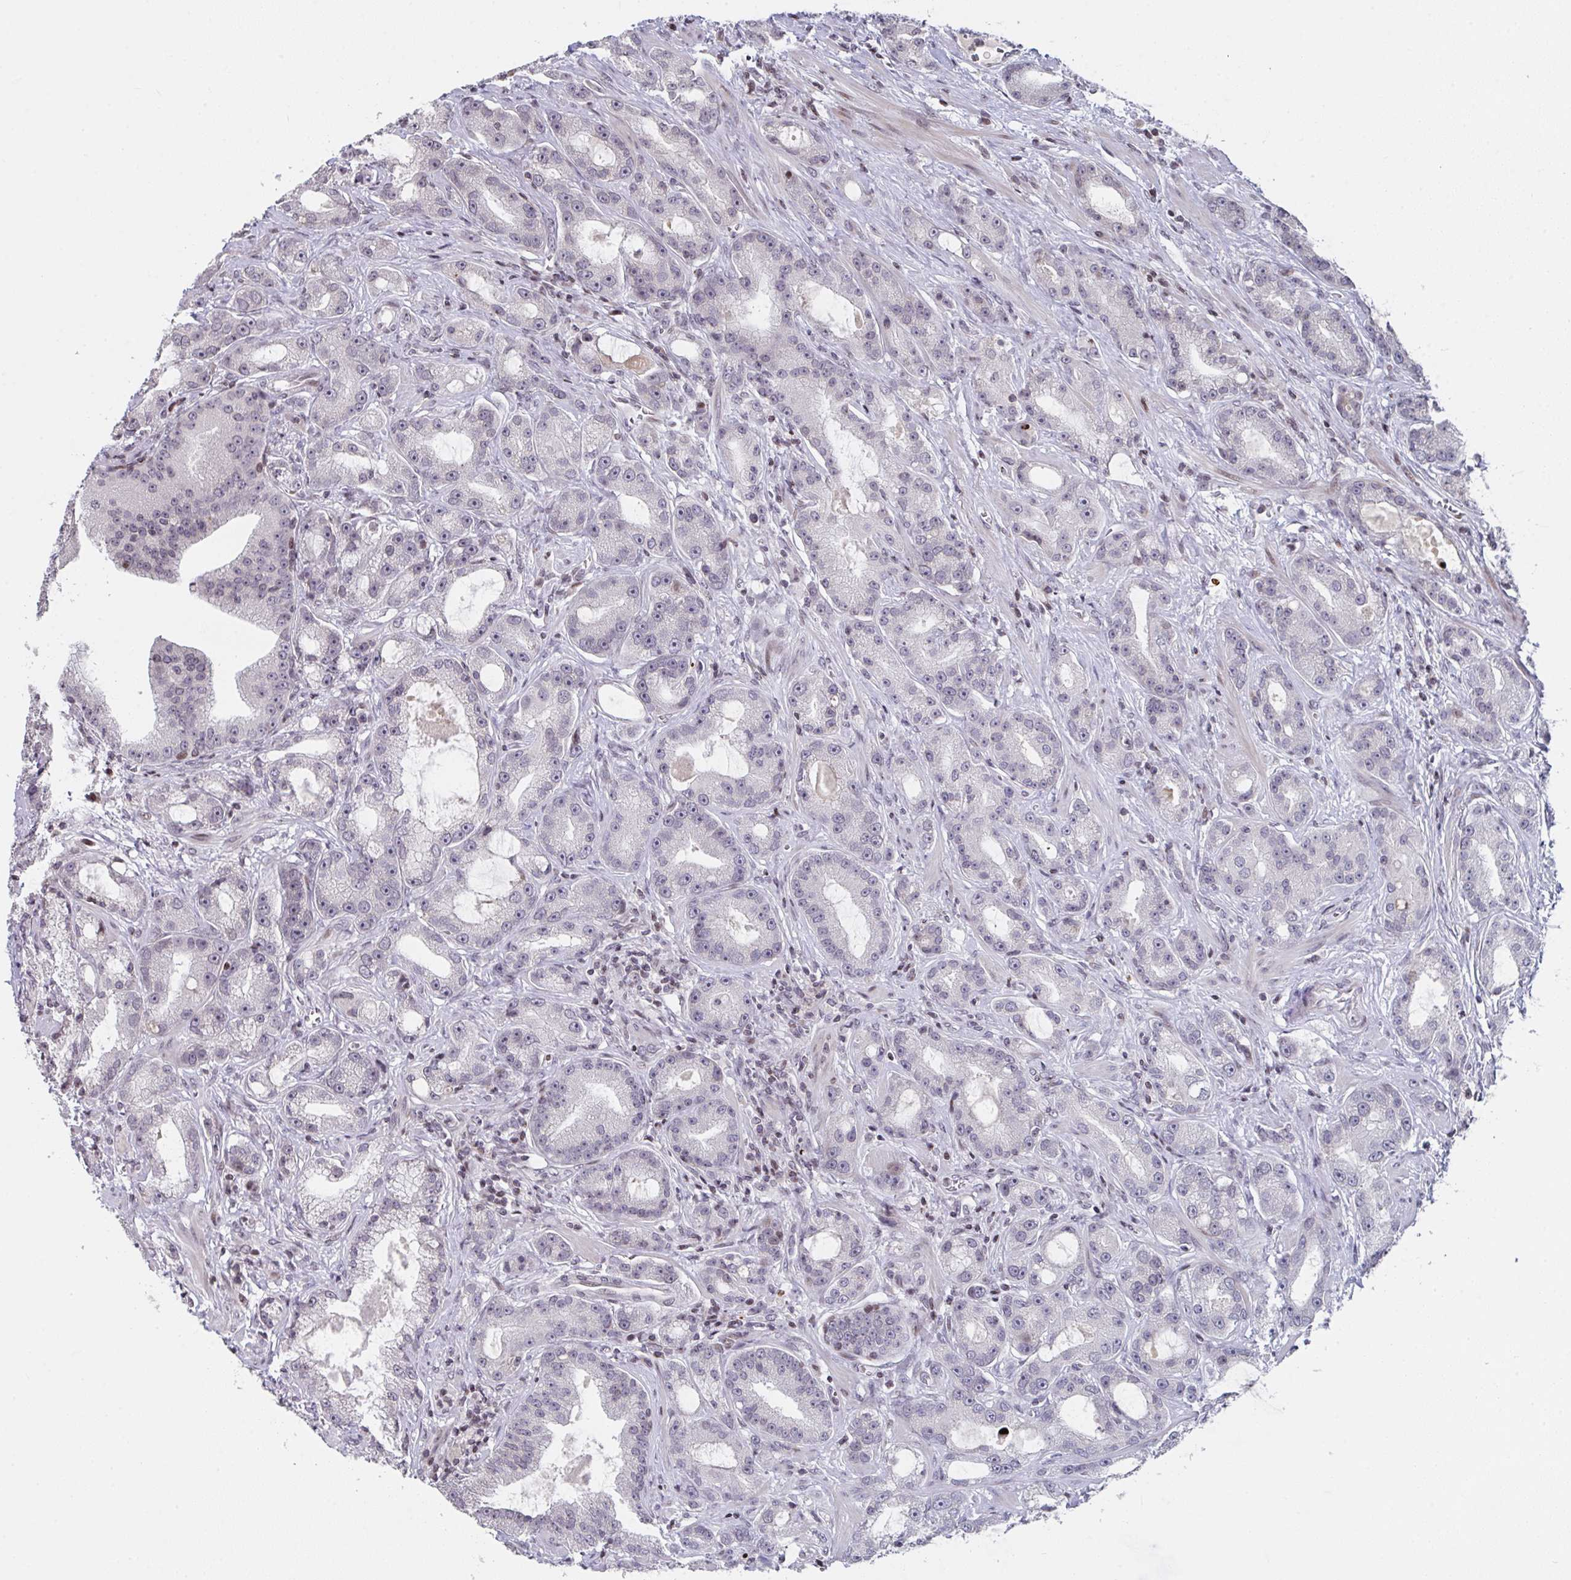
{"staining": {"intensity": "negative", "quantity": "none", "location": "none"}, "tissue": "prostate cancer", "cell_type": "Tumor cells", "image_type": "cancer", "snomed": [{"axis": "morphology", "description": "Adenocarcinoma, High grade"}, {"axis": "topography", "description": "Prostate"}], "caption": "An image of human adenocarcinoma (high-grade) (prostate) is negative for staining in tumor cells.", "gene": "PCDHB8", "patient": {"sex": "male", "age": 65}}